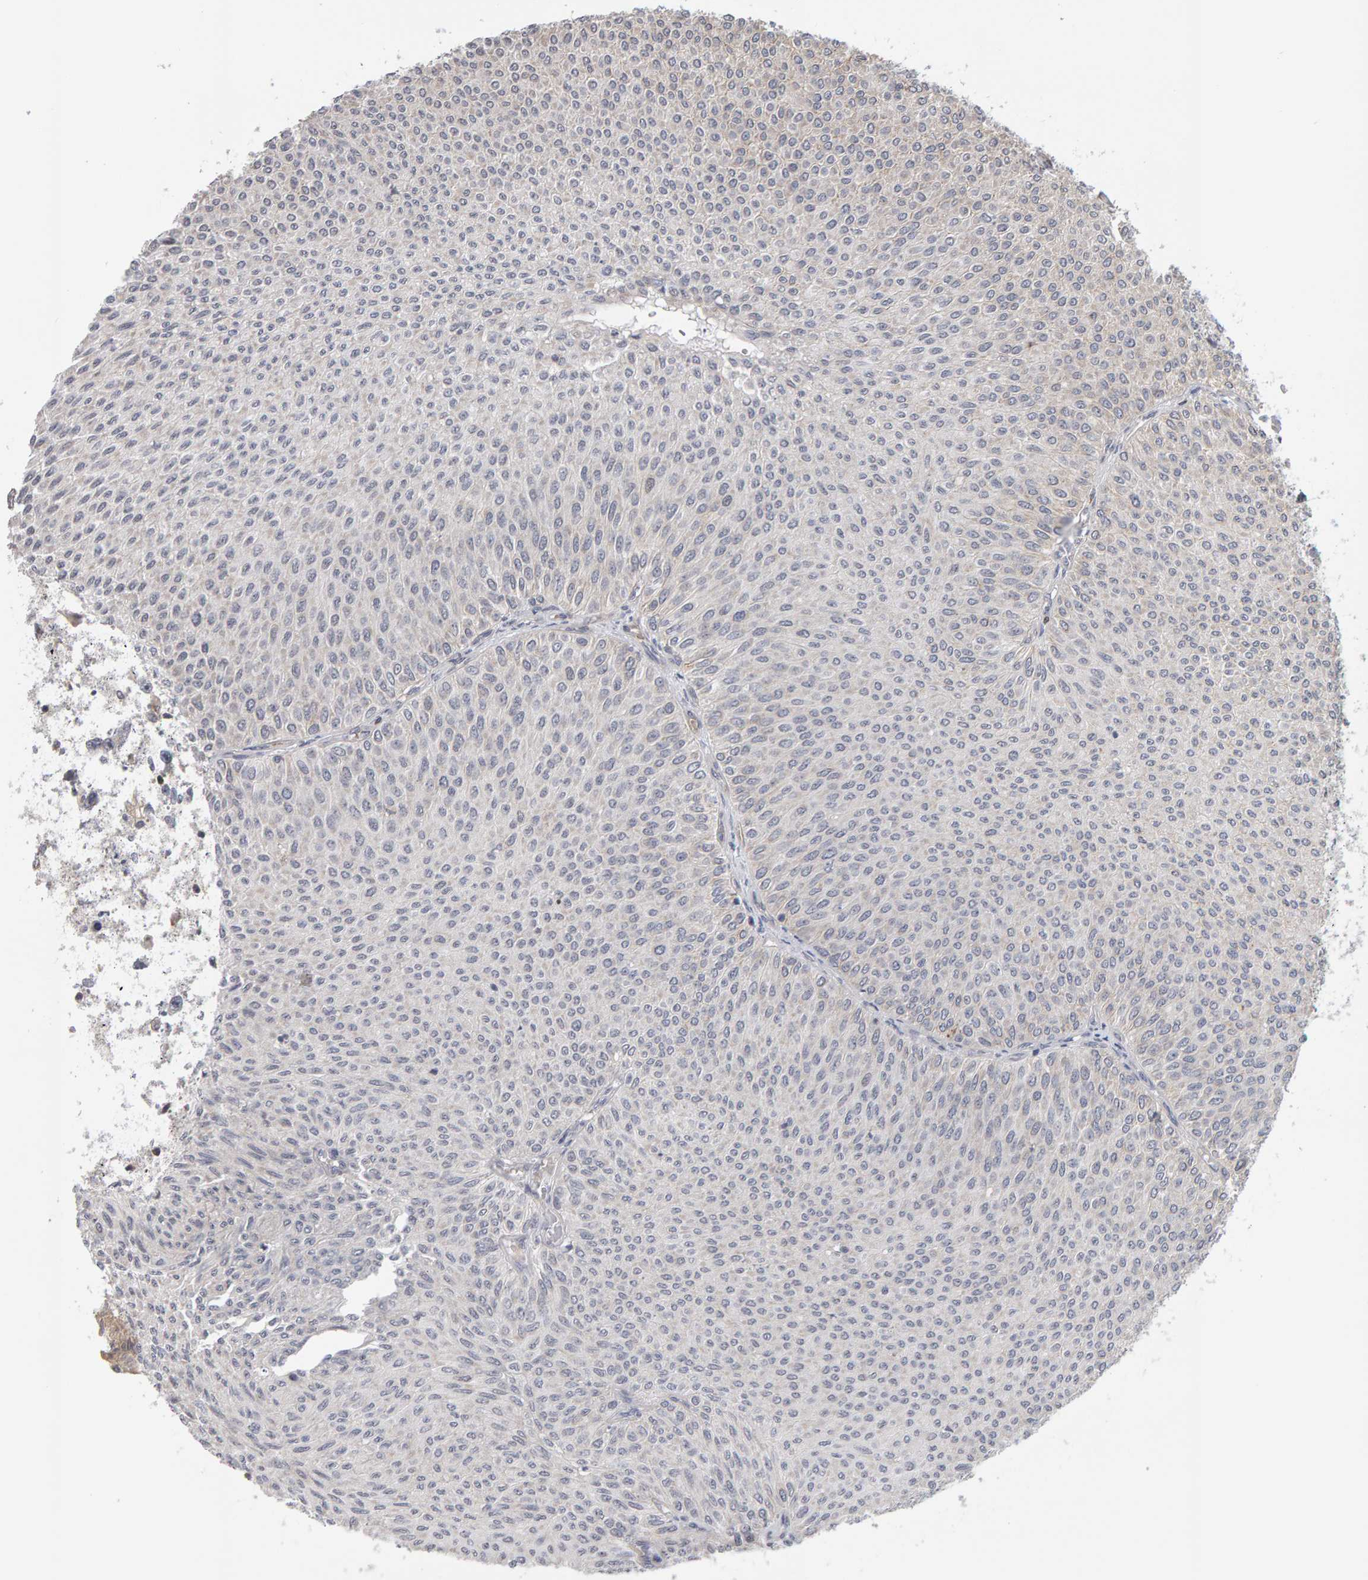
{"staining": {"intensity": "negative", "quantity": "none", "location": "none"}, "tissue": "urothelial cancer", "cell_type": "Tumor cells", "image_type": "cancer", "snomed": [{"axis": "morphology", "description": "Urothelial carcinoma, Low grade"}, {"axis": "topography", "description": "Urinary bladder"}], "caption": "Tumor cells are negative for brown protein staining in urothelial cancer.", "gene": "MSRA", "patient": {"sex": "male", "age": 78}}